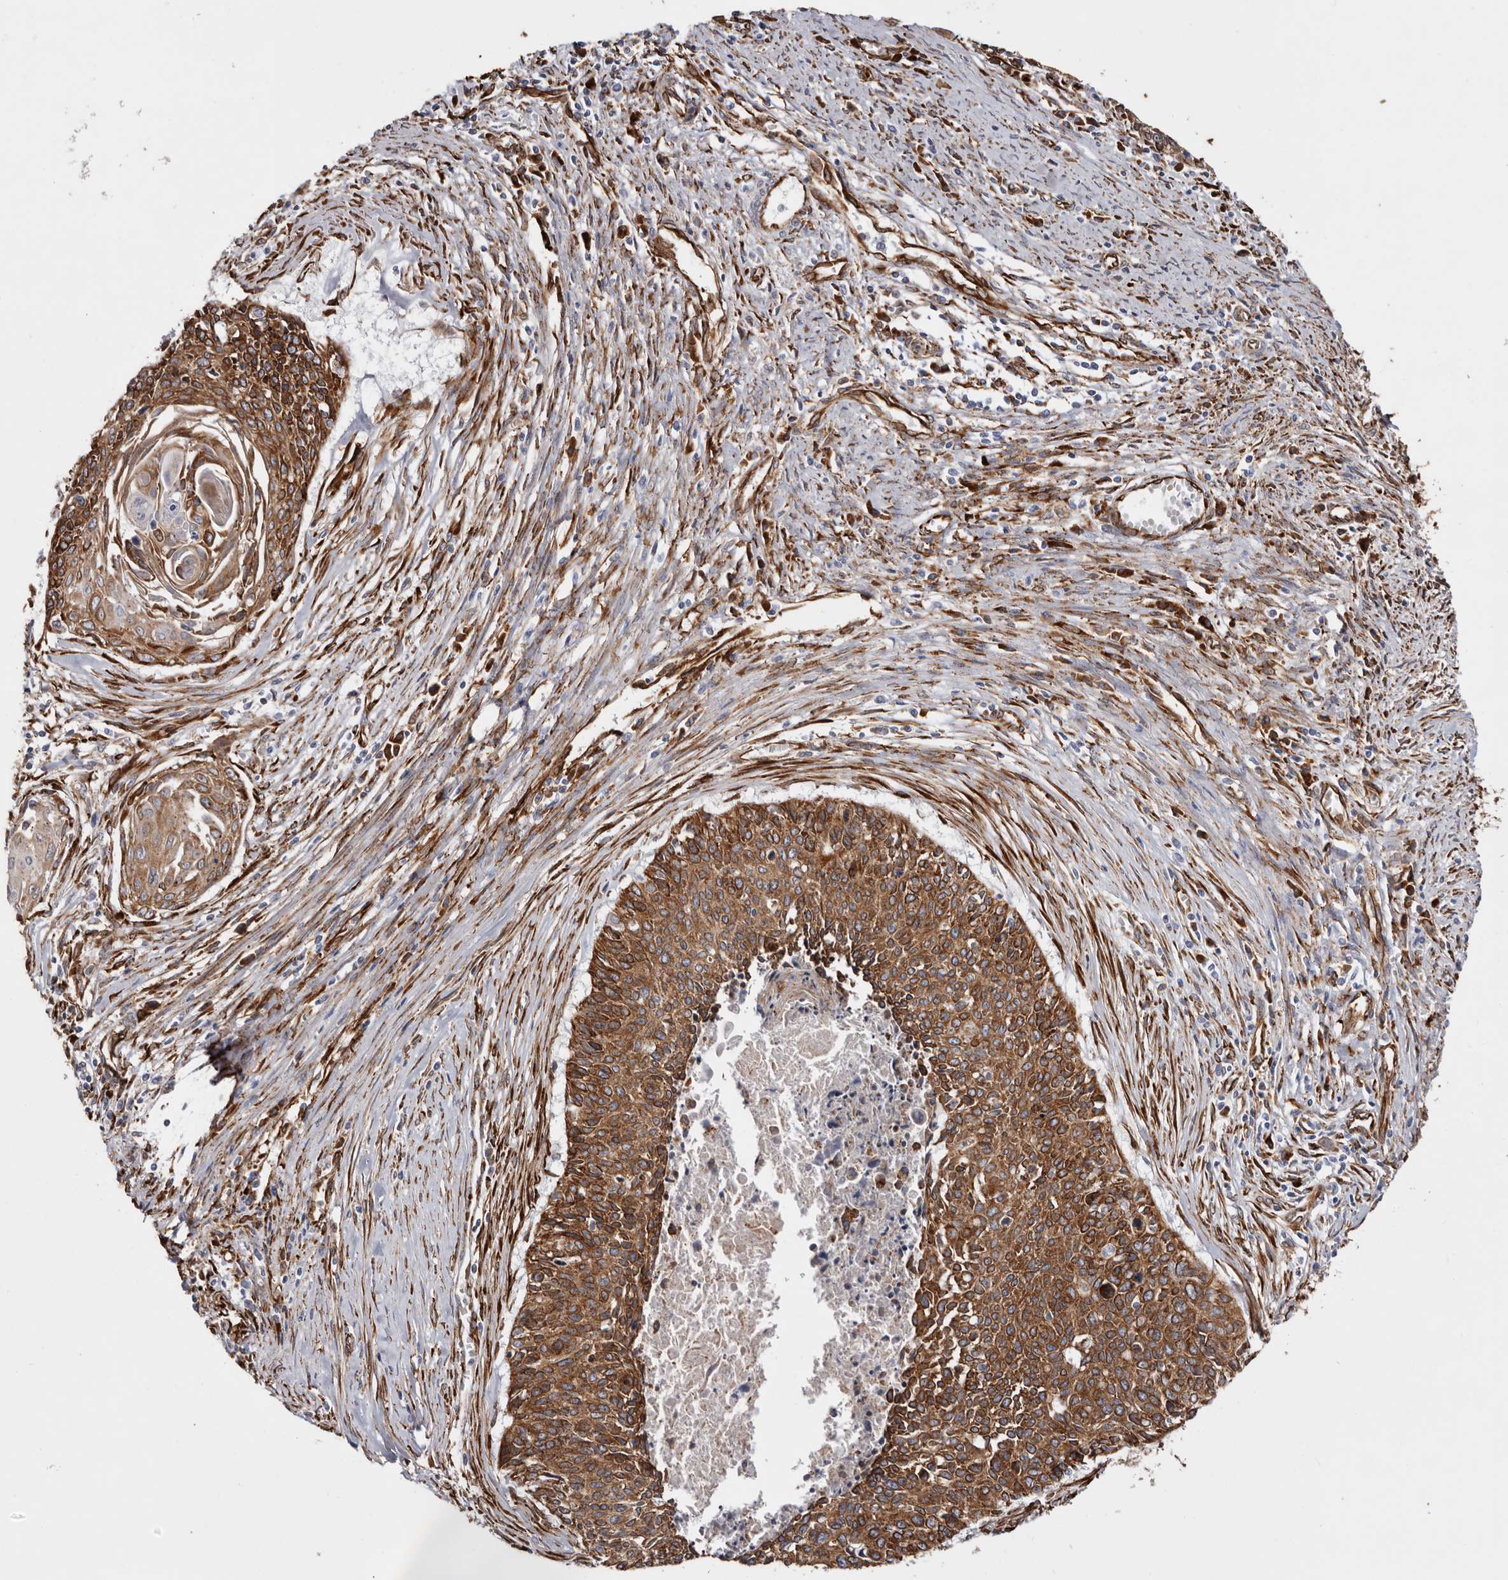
{"staining": {"intensity": "strong", "quantity": ">75%", "location": "cytoplasmic/membranous"}, "tissue": "cervical cancer", "cell_type": "Tumor cells", "image_type": "cancer", "snomed": [{"axis": "morphology", "description": "Squamous cell carcinoma, NOS"}, {"axis": "topography", "description": "Cervix"}], "caption": "Protein analysis of cervical cancer (squamous cell carcinoma) tissue displays strong cytoplasmic/membranous expression in about >75% of tumor cells.", "gene": "SEMA3E", "patient": {"sex": "female", "age": 55}}